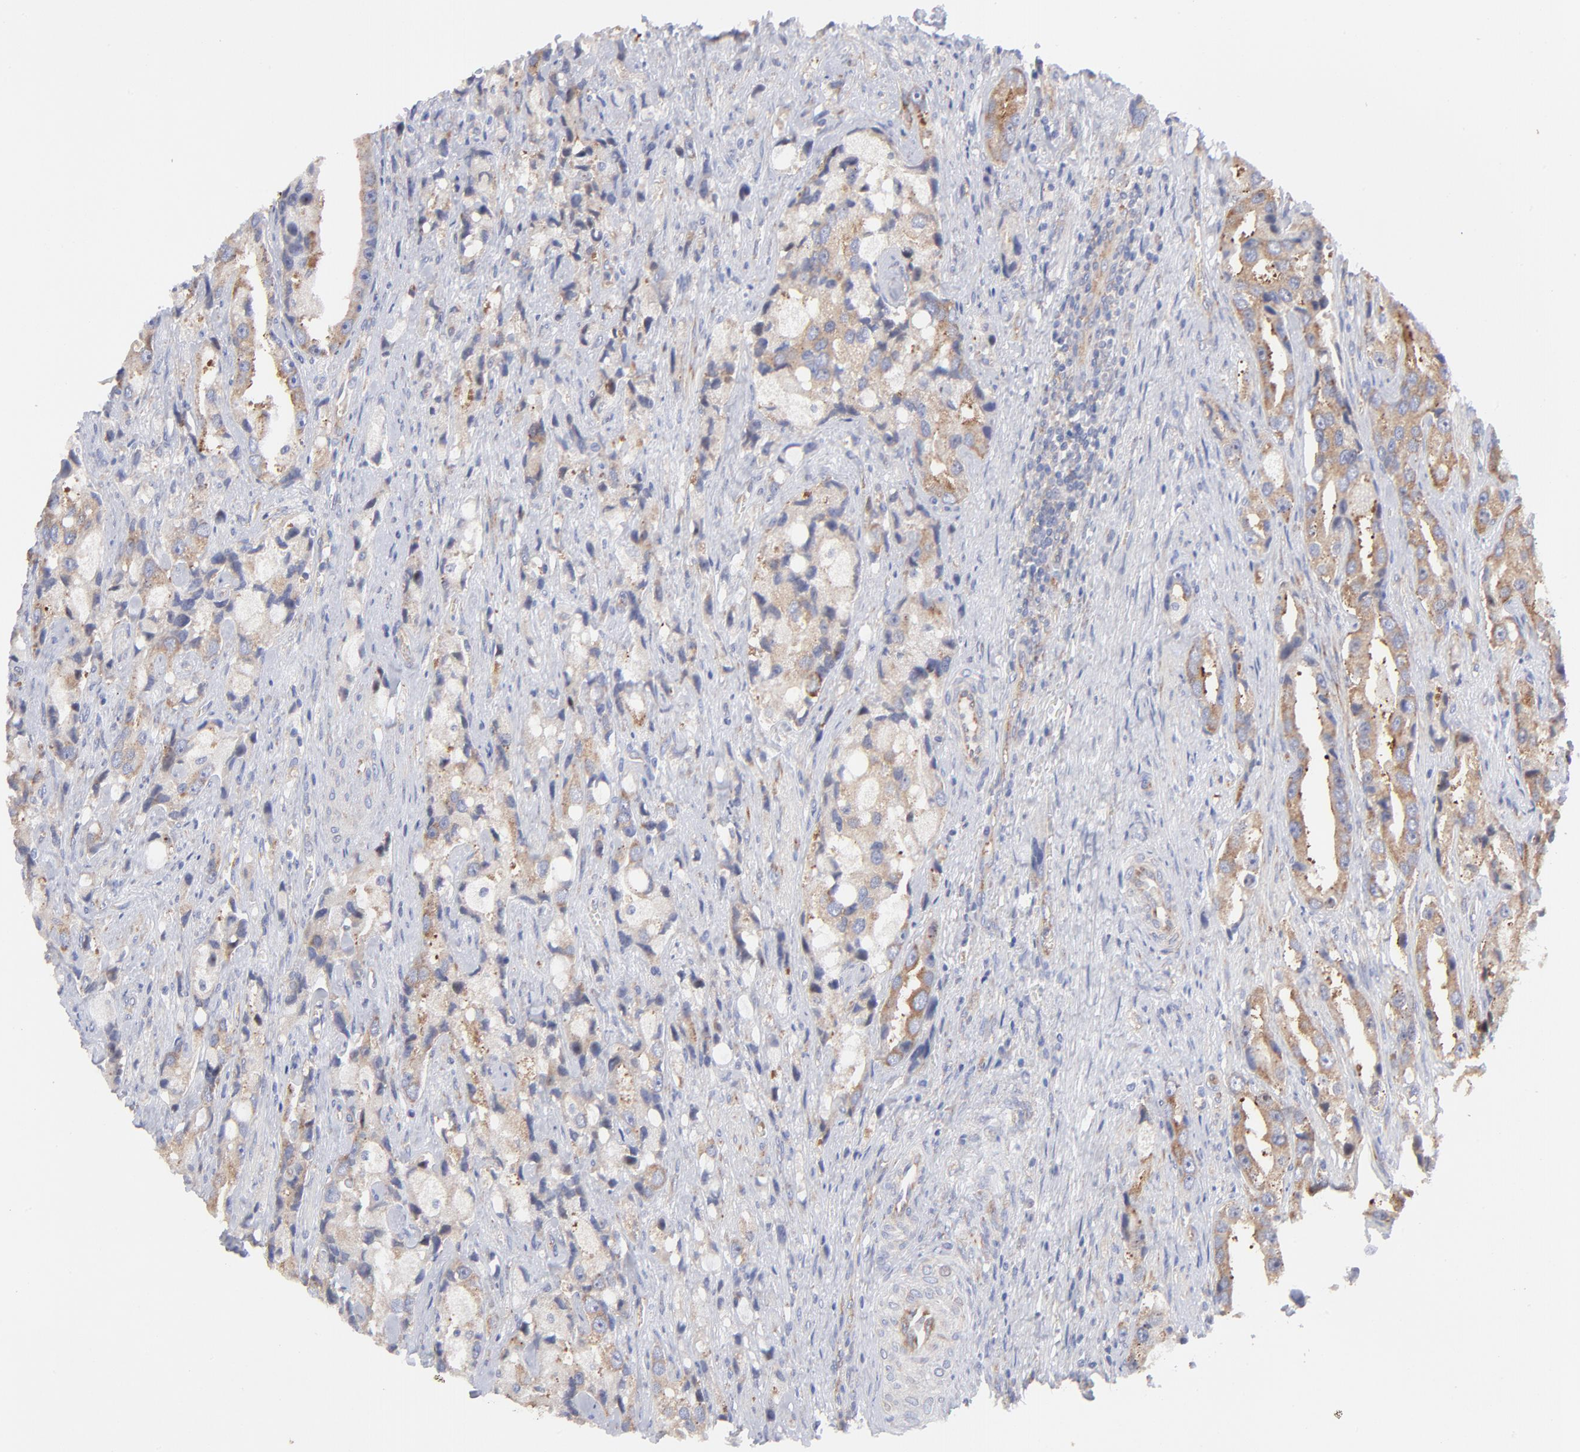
{"staining": {"intensity": "weak", "quantity": ">75%", "location": "cytoplasmic/membranous"}, "tissue": "prostate cancer", "cell_type": "Tumor cells", "image_type": "cancer", "snomed": [{"axis": "morphology", "description": "Adenocarcinoma, High grade"}, {"axis": "topography", "description": "Prostate"}], "caption": "IHC (DAB (3,3'-diaminobenzidine)) staining of adenocarcinoma (high-grade) (prostate) exhibits weak cytoplasmic/membranous protein positivity in about >75% of tumor cells.", "gene": "EIF2AK2", "patient": {"sex": "male", "age": 63}}